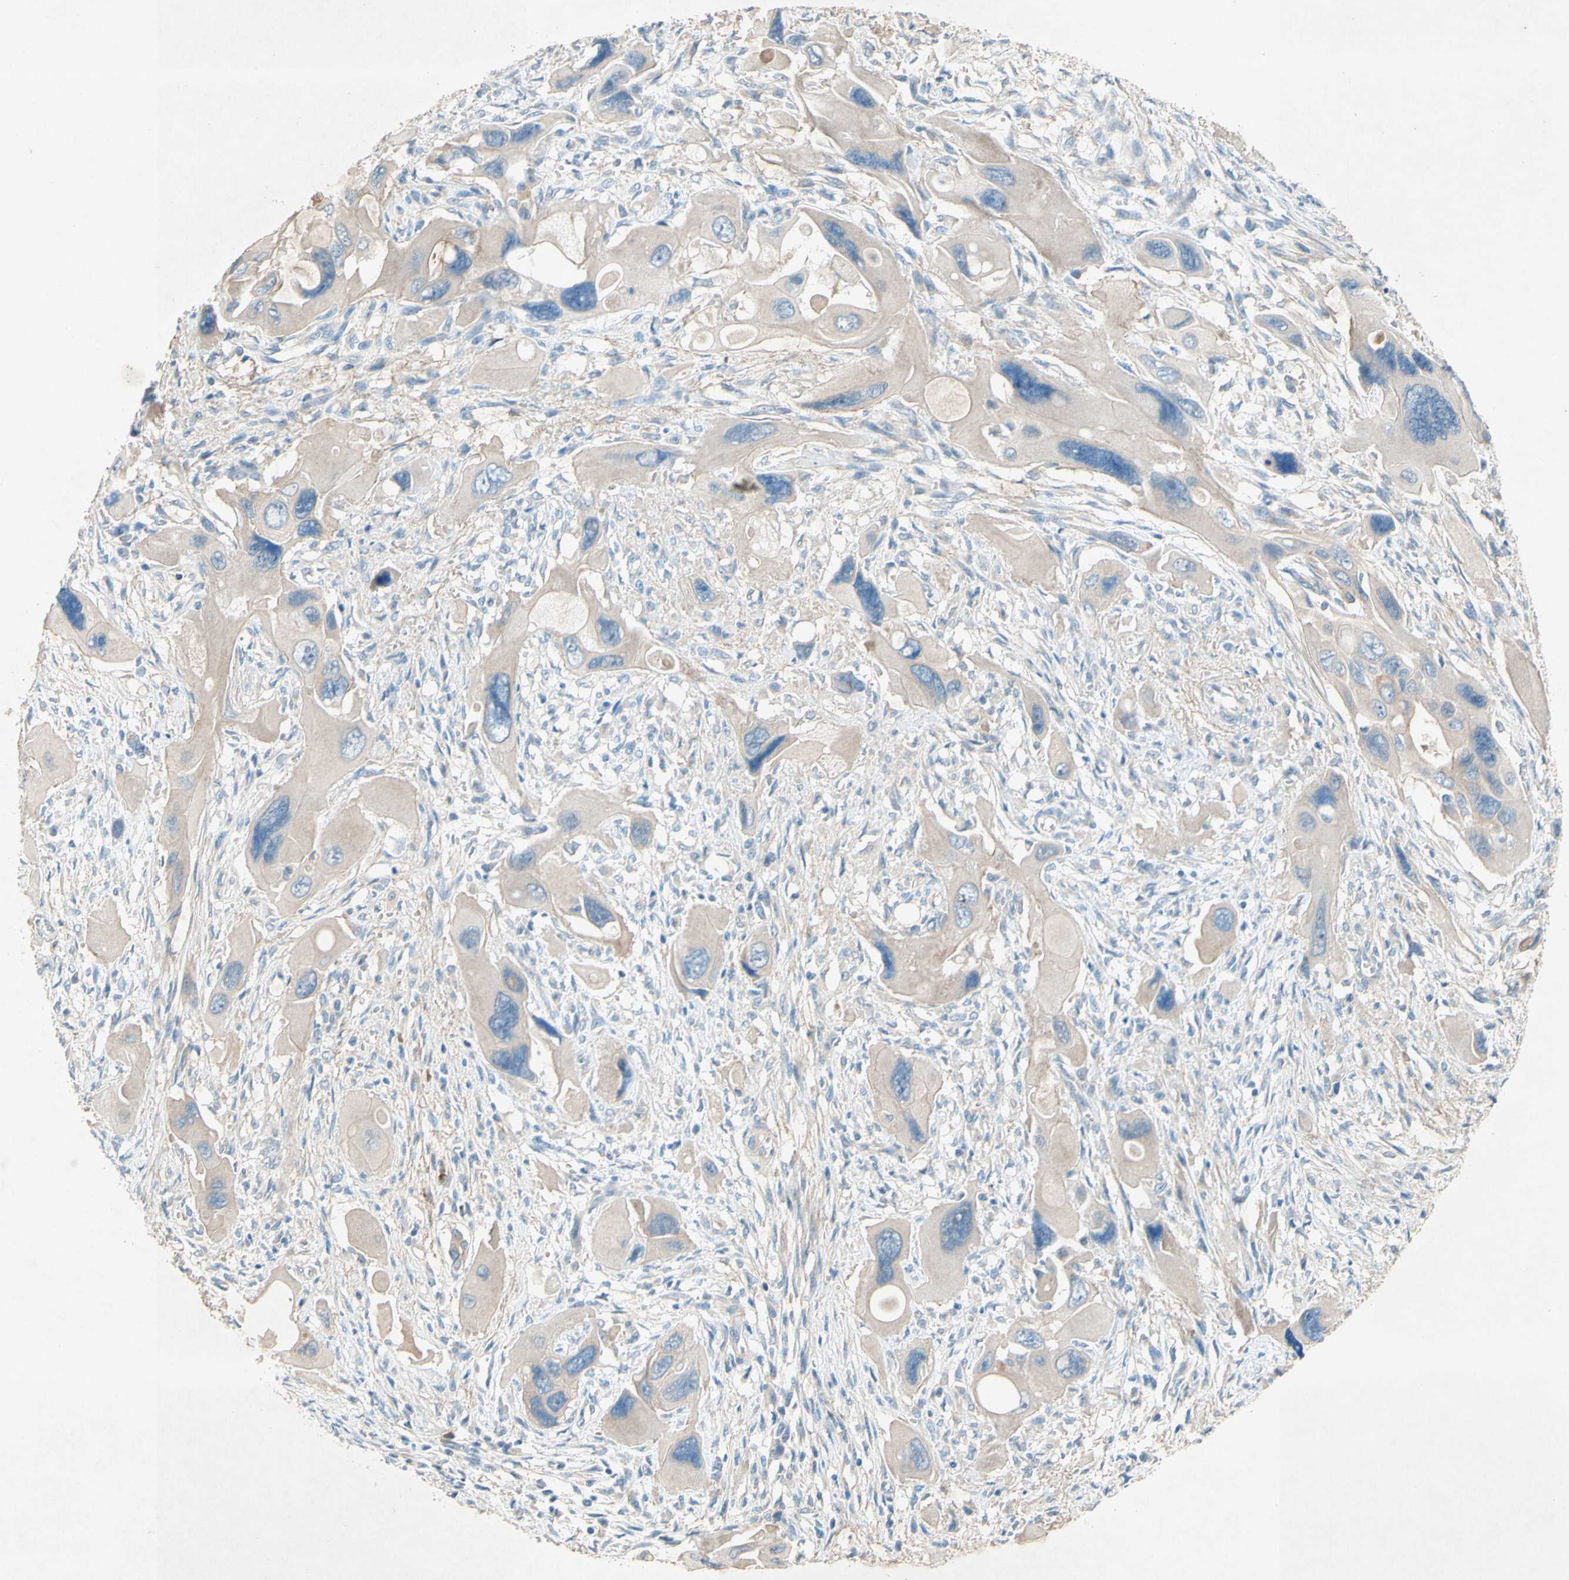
{"staining": {"intensity": "weak", "quantity": "25%-75%", "location": "cytoplasmic/membranous"}, "tissue": "pancreatic cancer", "cell_type": "Tumor cells", "image_type": "cancer", "snomed": [{"axis": "morphology", "description": "Adenocarcinoma, NOS"}, {"axis": "topography", "description": "Pancreas"}], "caption": "Protein expression analysis of human adenocarcinoma (pancreatic) reveals weak cytoplasmic/membranous positivity in approximately 25%-75% of tumor cells. (Stains: DAB in brown, nuclei in blue, Microscopy: brightfield microscopy at high magnification).", "gene": "IL2", "patient": {"sex": "male", "age": 73}}